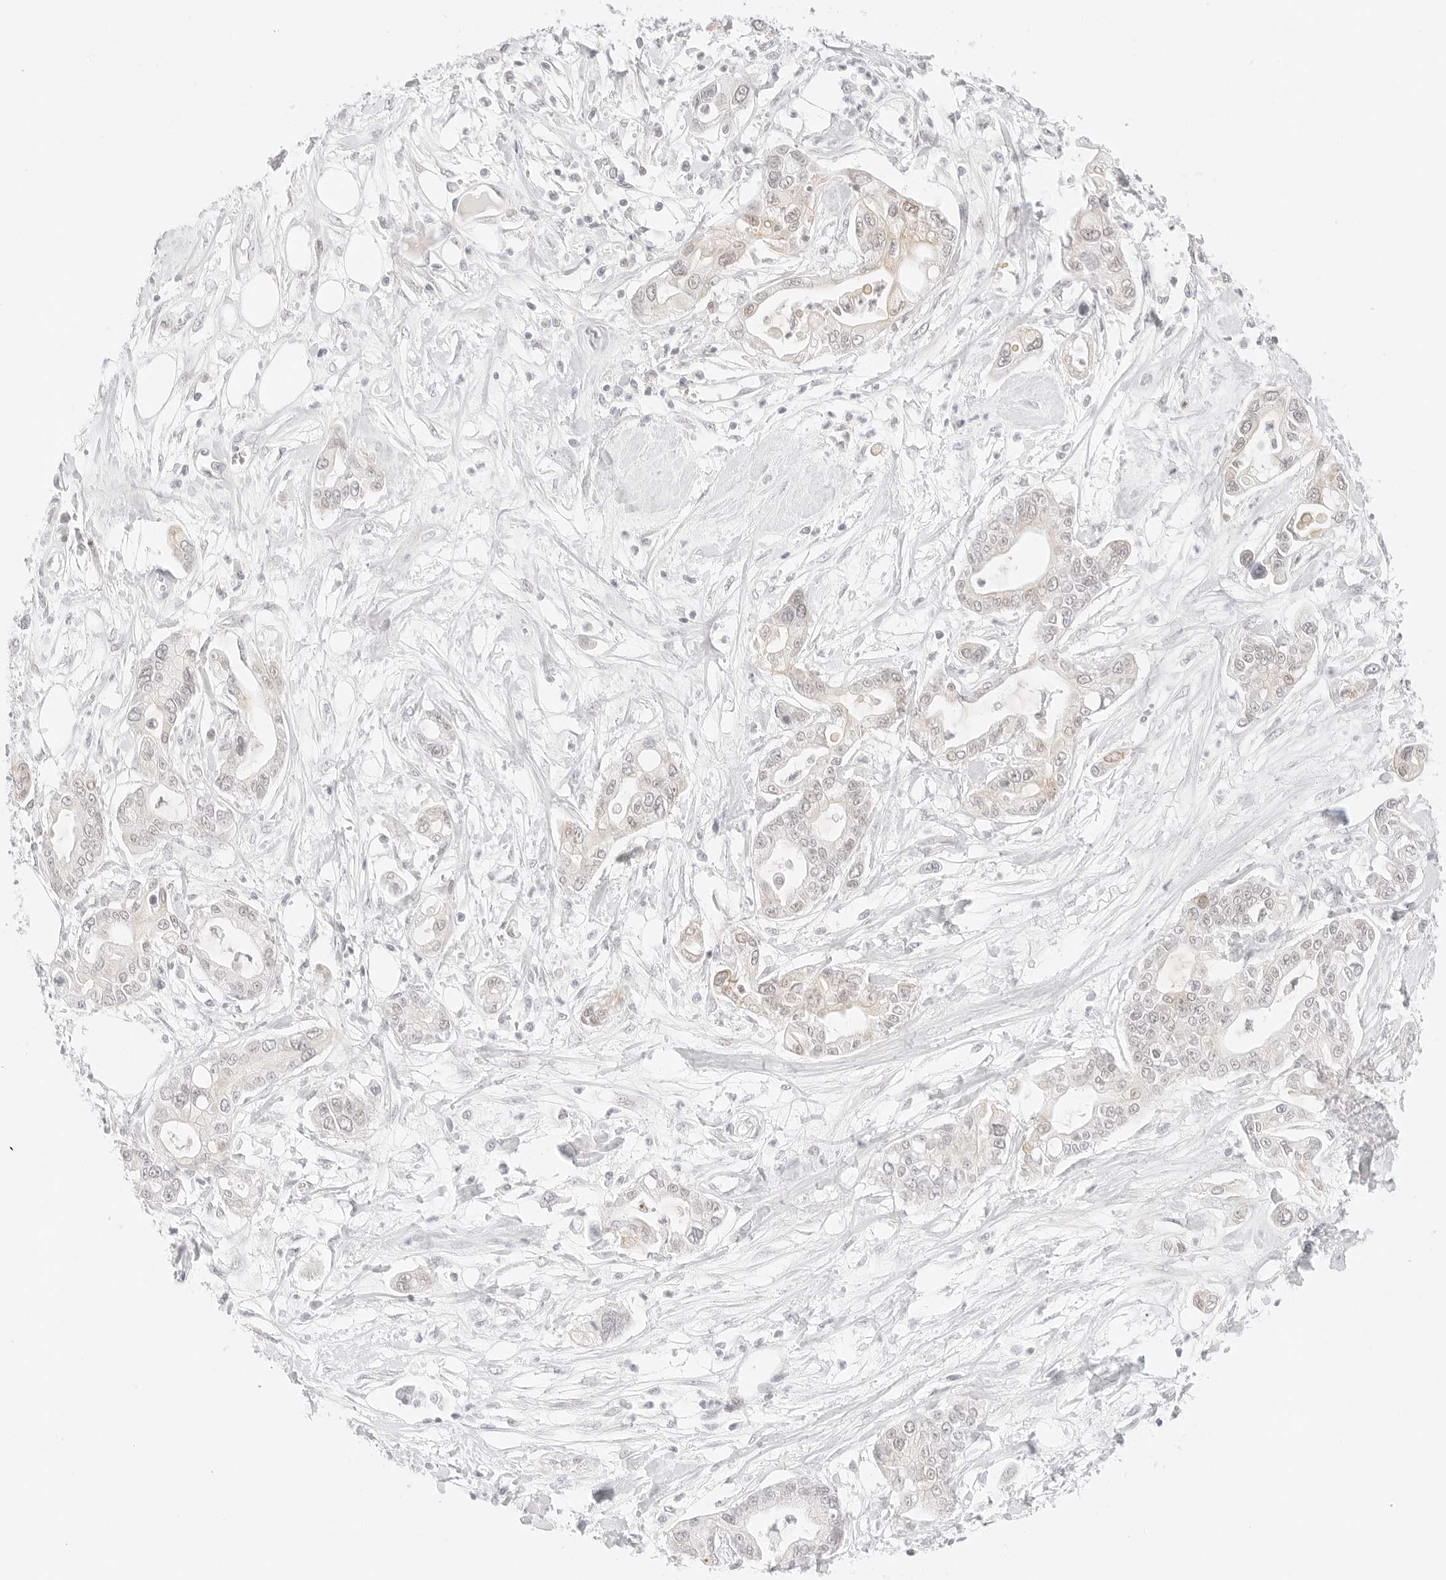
{"staining": {"intensity": "weak", "quantity": "<25%", "location": "cytoplasmic/membranous"}, "tissue": "pancreatic cancer", "cell_type": "Tumor cells", "image_type": "cancer", "snomed": [{"axis": "morphology", "description": "Adenocarcinoma, NOS"}, {"axis": "topography", "description": "Pancreas"}], "caption": "Immunohistochemical staining of pancreatic cancer demonstrates no significant expression in tumor cells.", "gene": "POLR3C", "patient": {"sex": "male", "age": 68}}